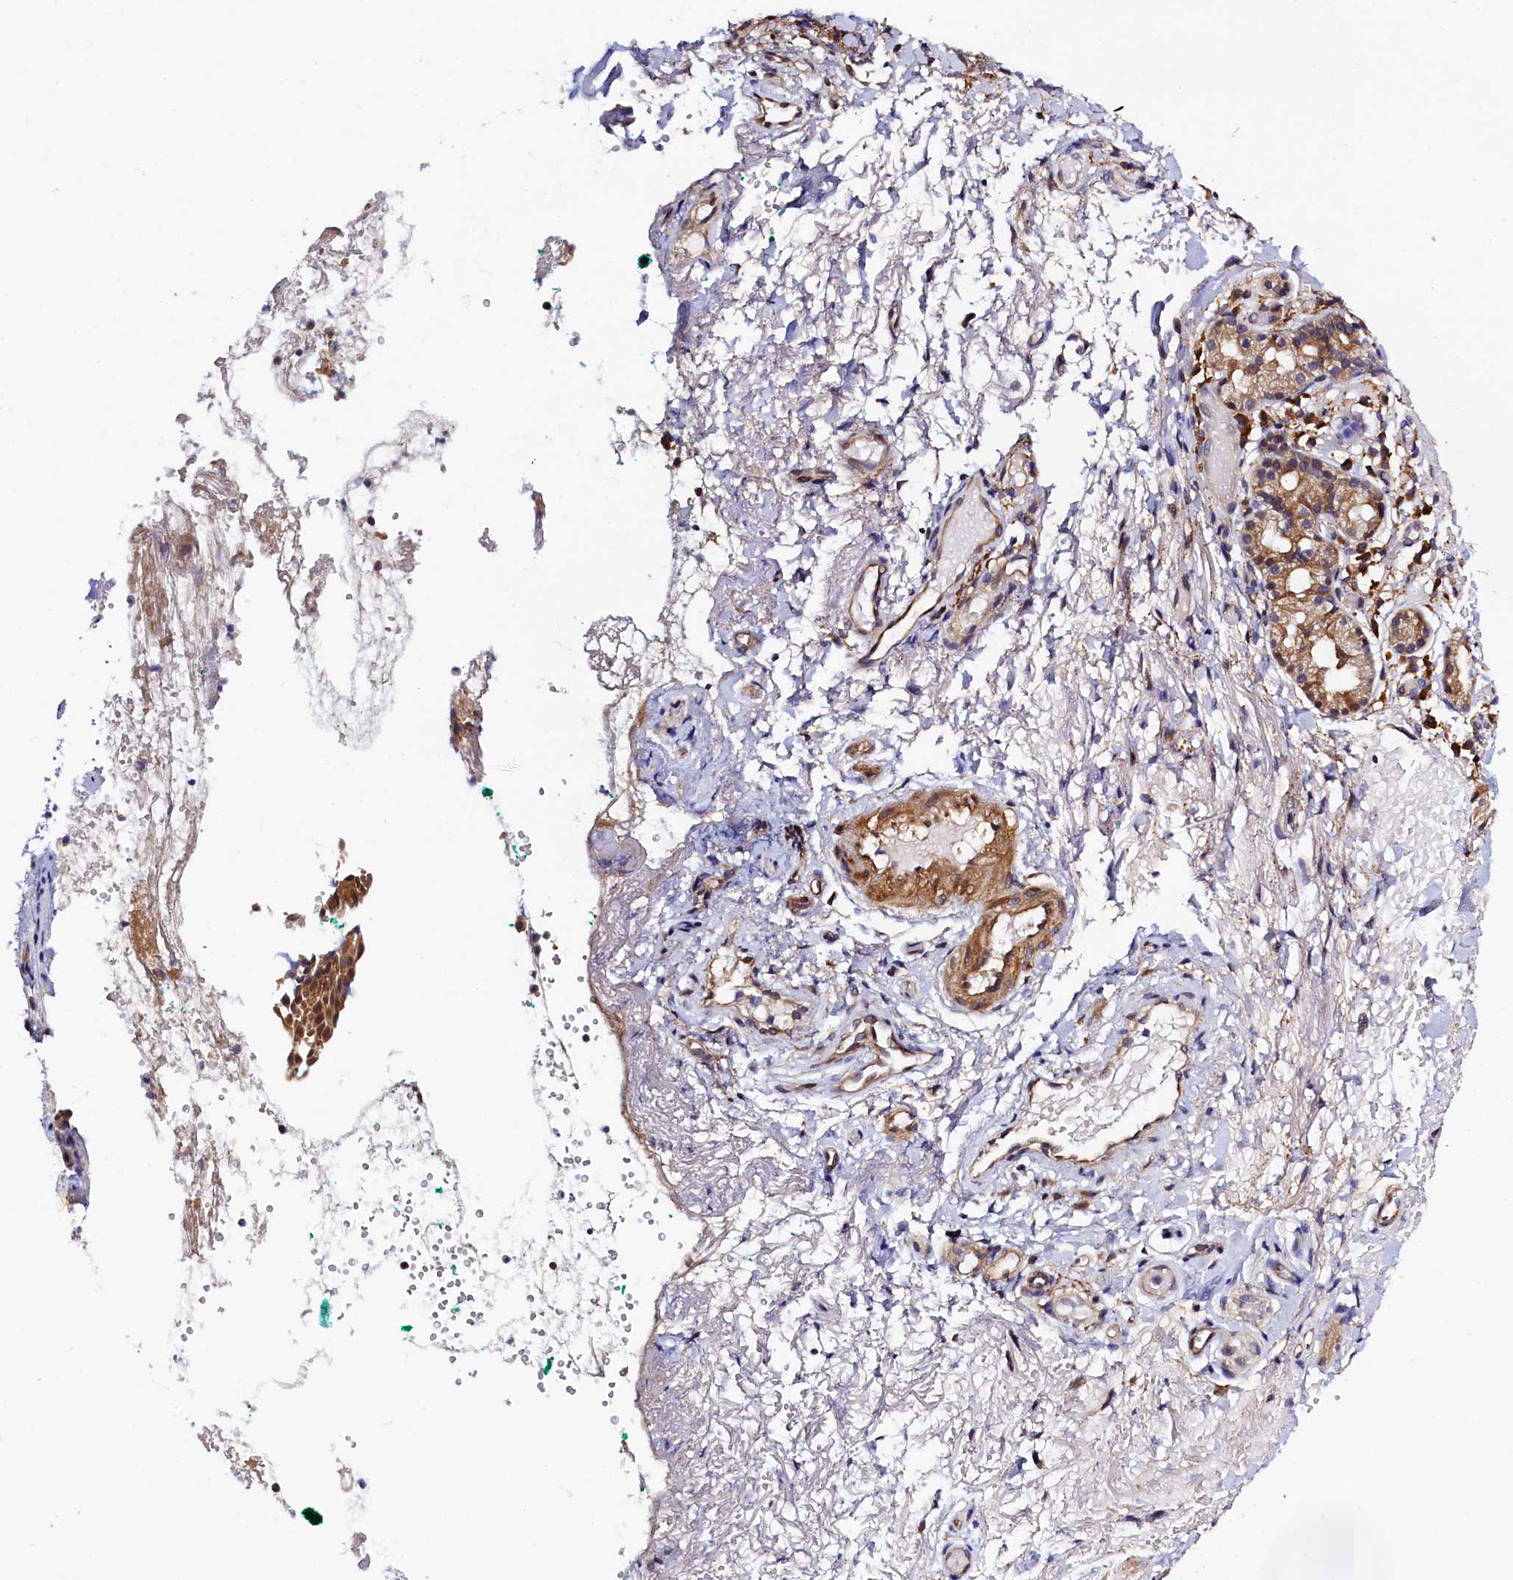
{"staining": {"intensity": "weak", "quantity": "<25%", "location": "cytoplasmic/membranous,nuclear"}, "tissue": "adipose tissue", "cell_type": "Adipocytes", "image_type": "normal", "snomed": [{"axis": "morphology", "description": "Normal tissue, NOS"}, {"axis": "morphology", "description": "Basal cell carcinoma"}, {"axis": "topography", "description": "Cartilage tissue"}, {"axis": "topography", "description": "Nasopharynx"}, {"axis": "topography", "description": "Oral tissue"}], "caption": "Immunohistochemistry (IHC) image of benign adipose tissue stained for a protein (brown), which displays no staining in adipocytes.", "gene": "SLC16A14", "patient": {"sex": "female", "age": 77}}